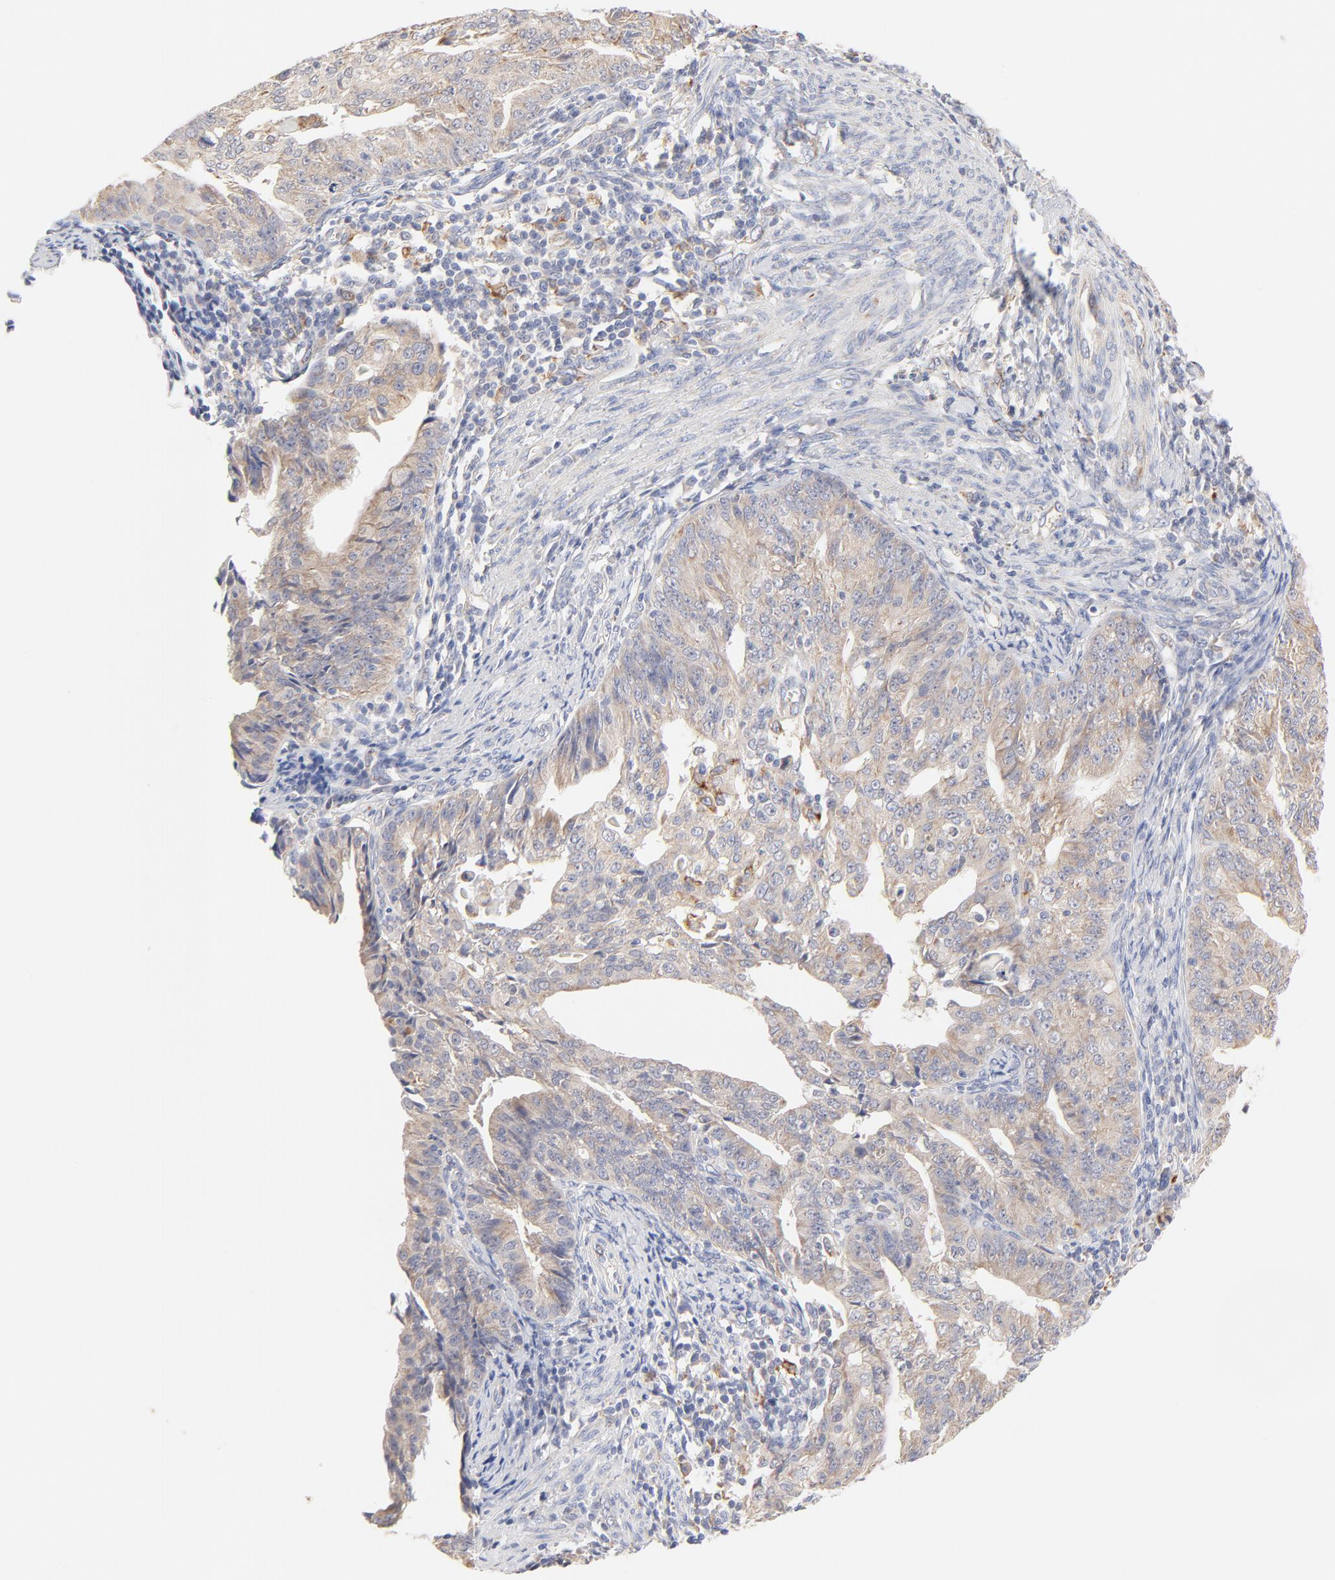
{"staining": {"intensity": "weak", "quantity": ">75%", "location": "cytoplasmic/membranous"}, "tissue": "endometrial cancer", "cell_type": "Tumor cells", "image_type": "cancer", "snomed": [{"axis": "morphology", "description": "Adenocarcinoma, NOS"}, {"axis": "topography", "description": "Endometrium"}], "caption": "A histopathology image of human endometrial adenocarcinoma stained for a protein displays weak cytoplasmic/membranous brown staining in tumor cells.", "gene": "MTERF2", "patient": {"sex": "female", "age": 56}}